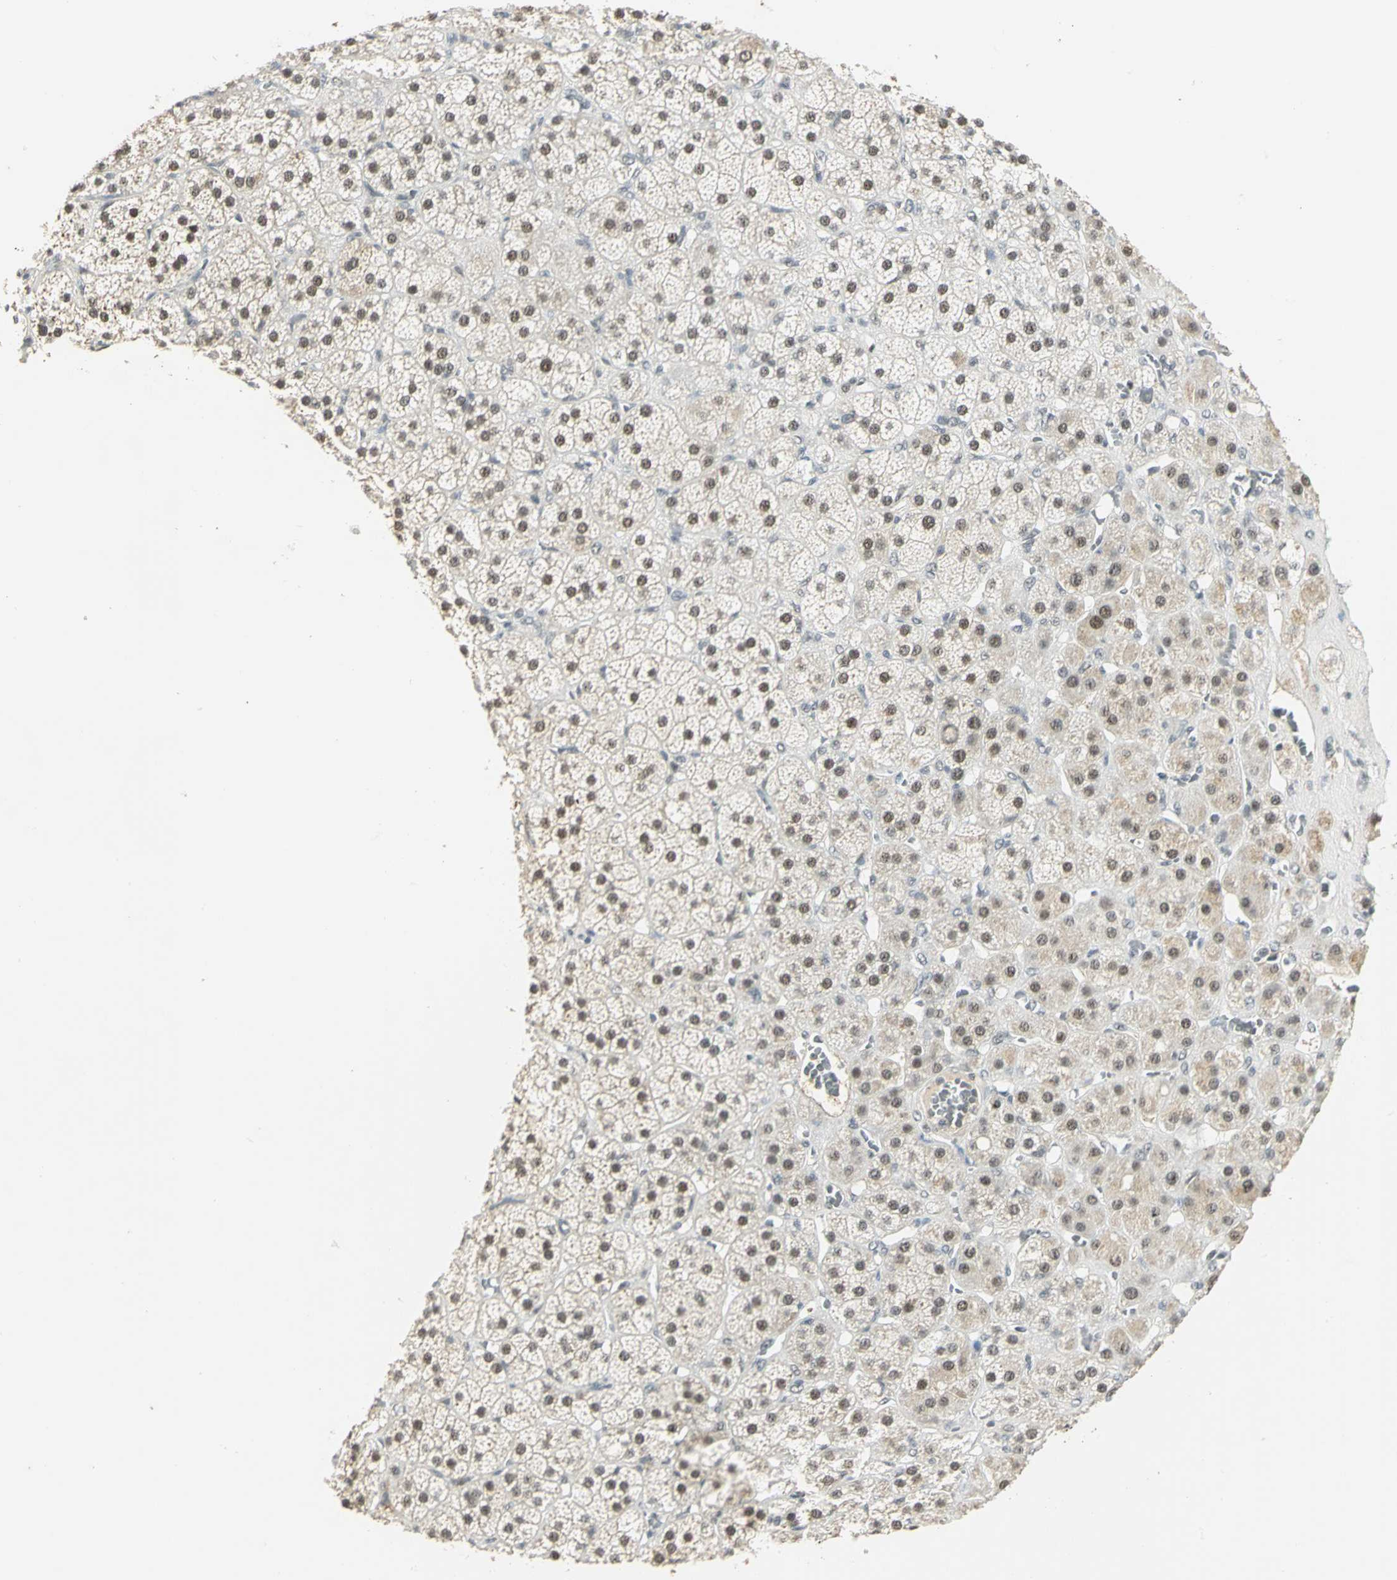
{"staining": {"intensity": "strong", "quantity": ">75%", "location": "nuclear"}, "tissue": "adrenal gland", "cell_type": "Glandular cells", "image_type": "normal", "snomed": [{"axis": "morphology", "description": "Normal tissue, NOS"}, {"axis": "topography", "description": "Adrenal gland"}], "caption": "Approximately >75% of glandular cells in unremarkable adrenal gland reveal strong nuclear protein staining as visualized by brown immunohistochemical staining.", "gene": "CCNT1", "patient": {"sex": "female", "age": 71}}